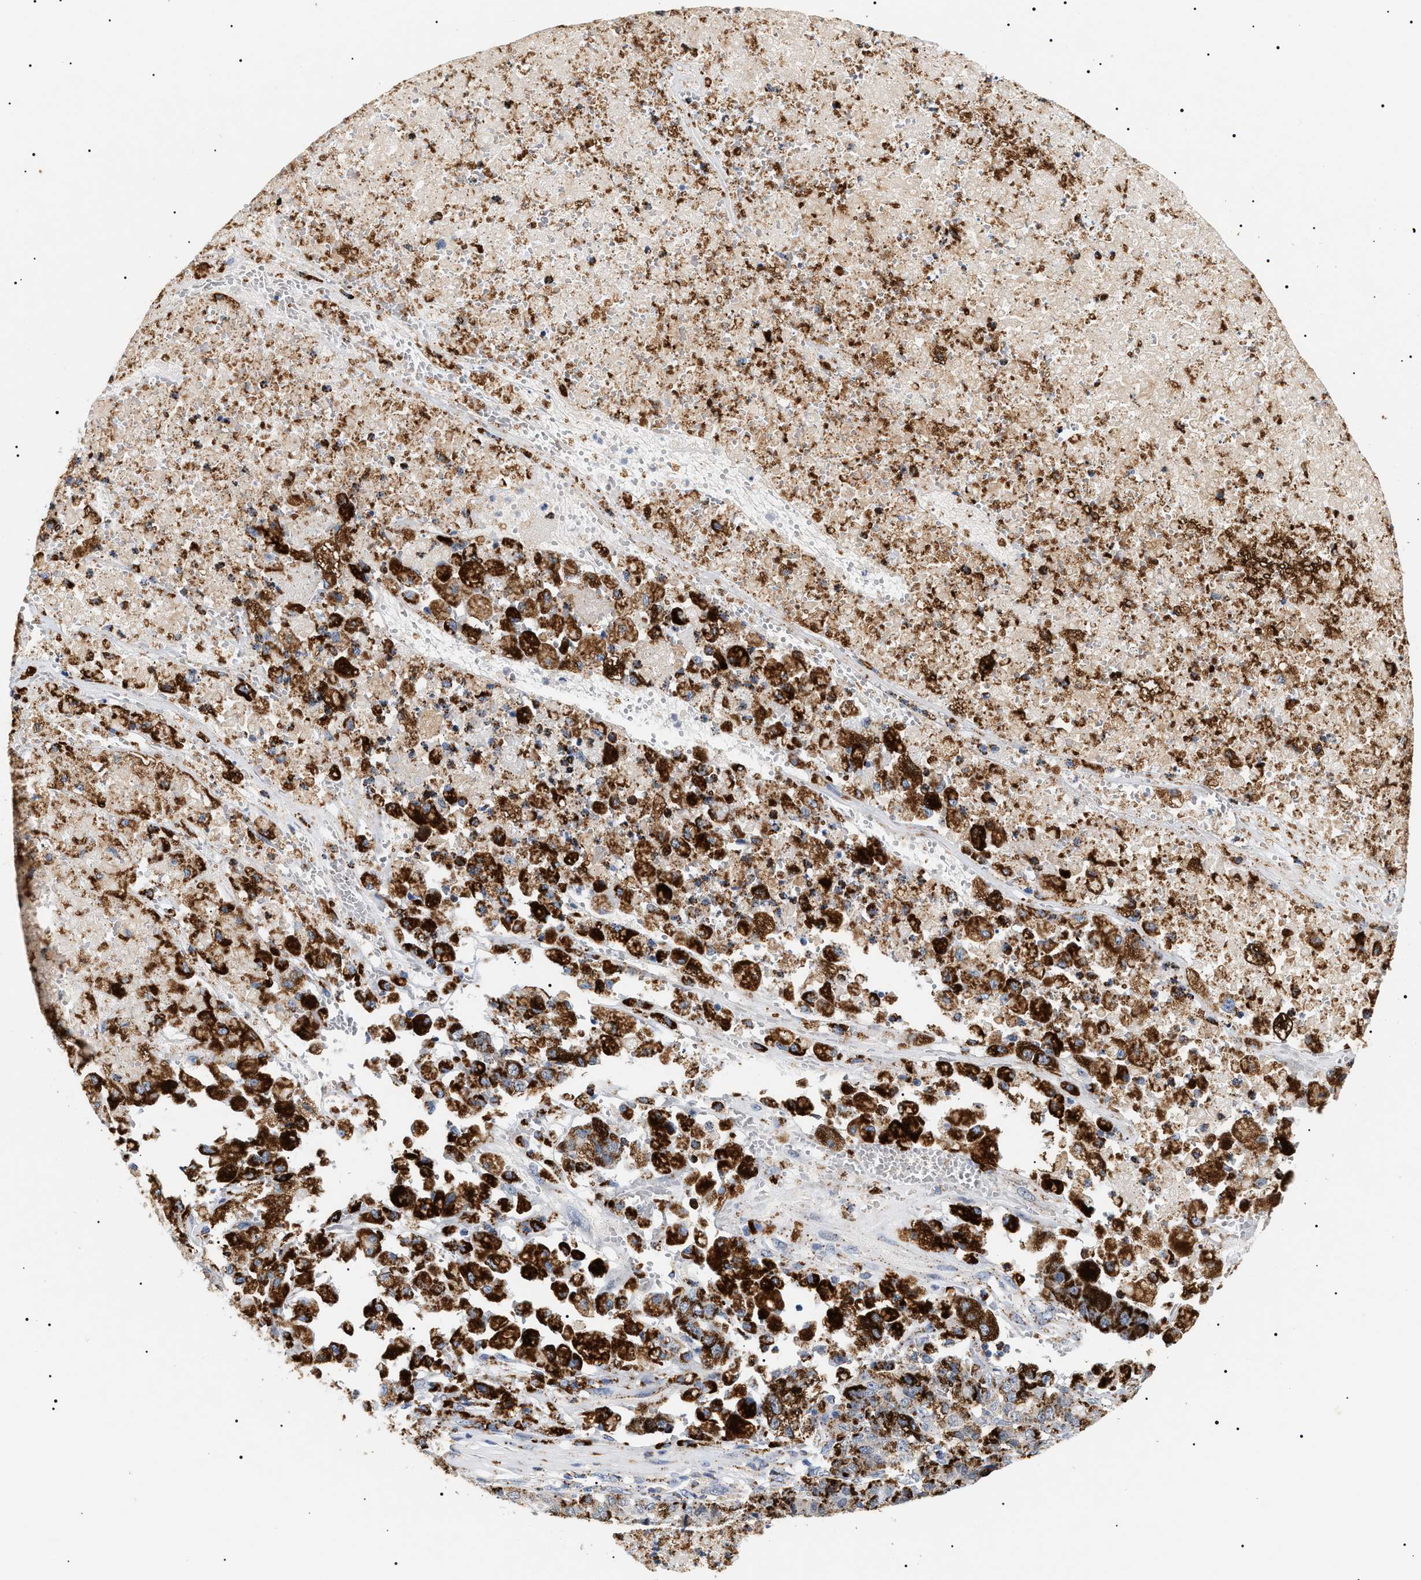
{"staining": {"intensity": "strong", "quantity": ">75%", "location": "cytoplasmic/membranous"}, "tissue": "pancreatic cancer", "cell_type": "Tumor cells", "image_type": "cancer", "snomed": [{"axis": "morphology", "description": "Adenocarcinoma, NOS"}, {"axis": "topography", "description": "Pancreas"}], "caption": "This photomicrograph shows pancreatic cancer (adenocarcinoma) stained with IHC to label a protein in brown. The cytoplasmic/membranous of tumor cells show strong positivity for the protein. Nuclei are counter-stained blue.", "gene": "HSD17B11", "patient": {"sex": "male", "age": 50}}